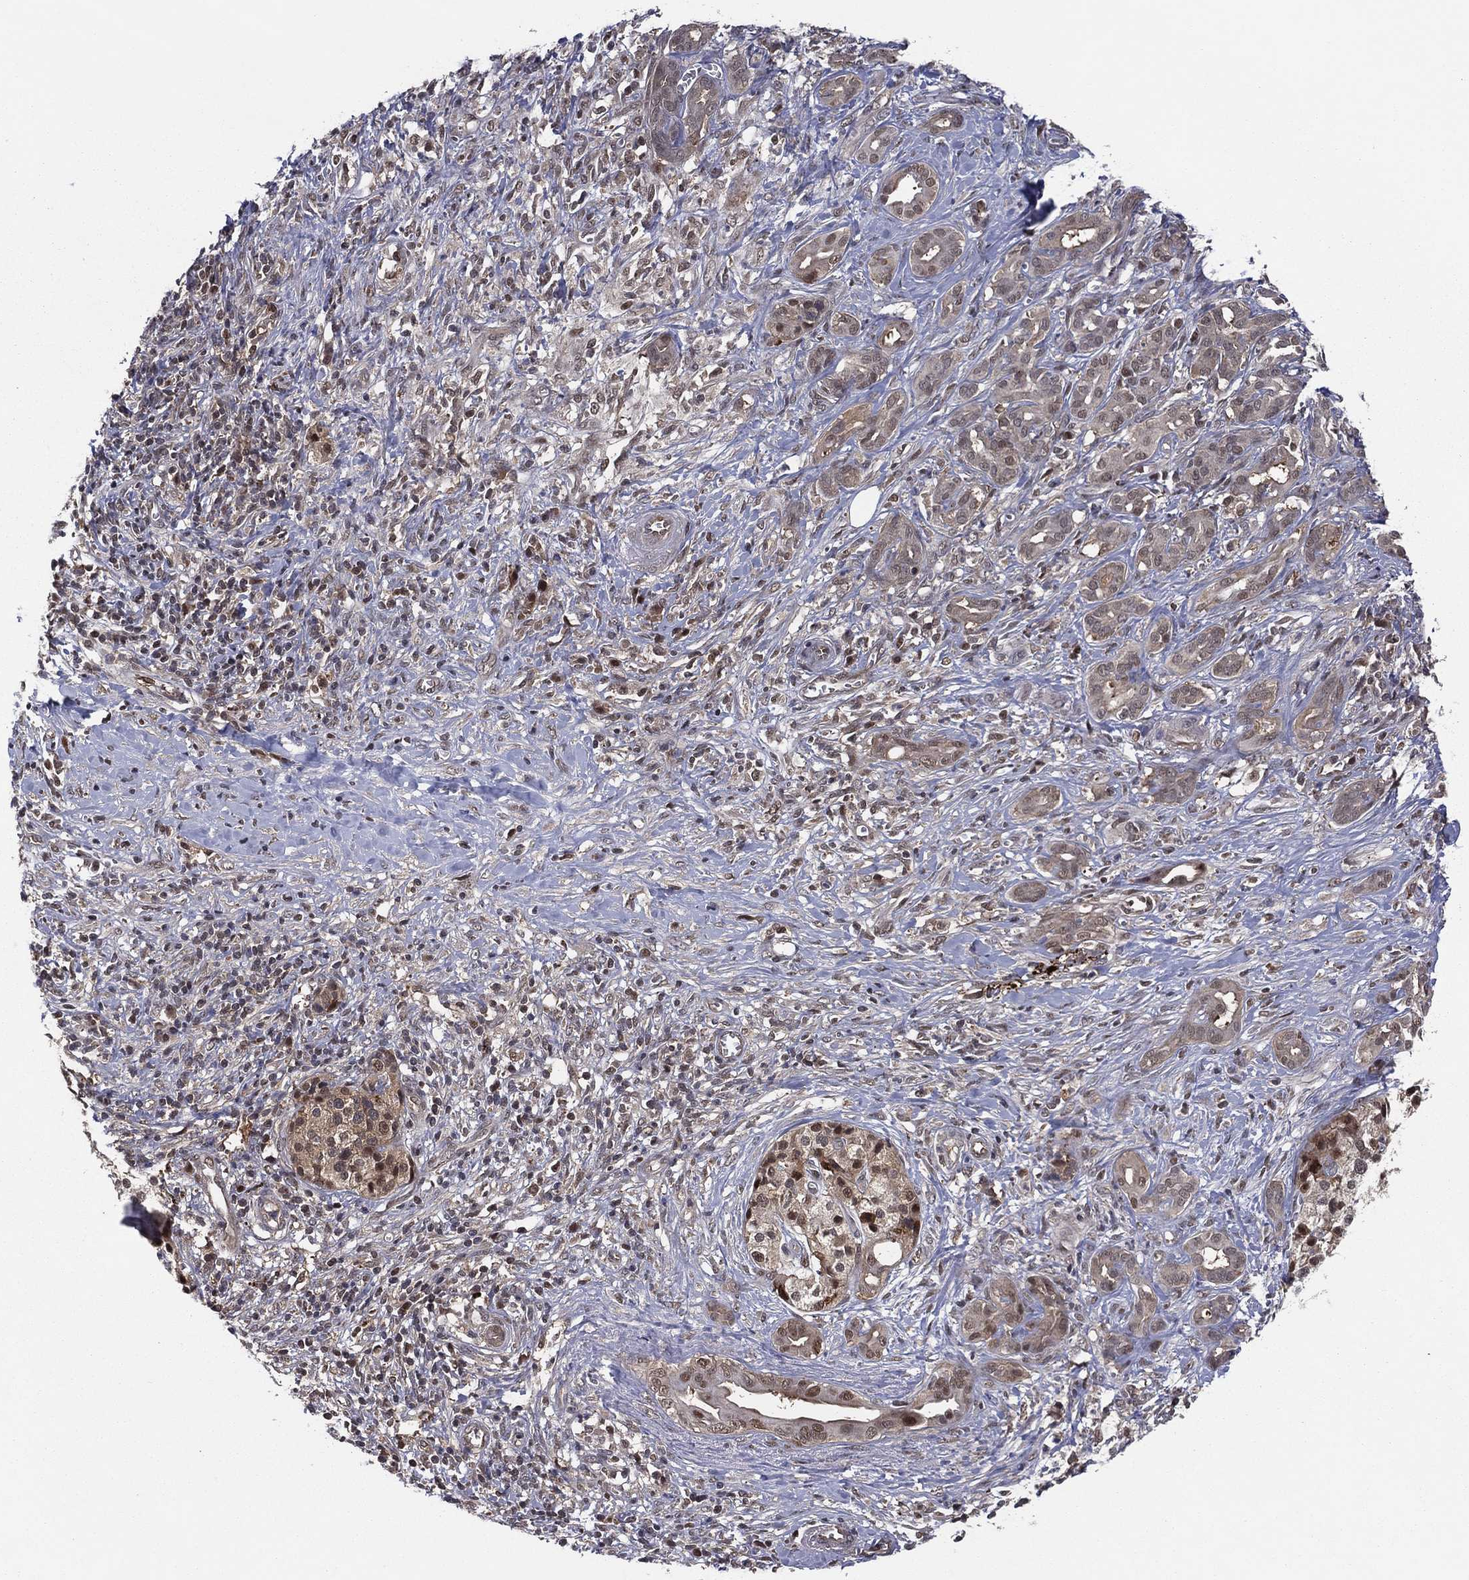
{"staining": {"intensity": "weak", "quantity": "<25%", "location": "cytoplasmic/membranous,nuclear"}, "tissue": "pancreatic cancer", "cell_type": "Tumor cells", "image_type": "cancer", "snomed": [{"axis": "morphology", "description": "Adenocarcinoma, NOS"}, {"axis": "topography", "description": "Pancreas"}], "caption": "A histopathology image of pancreatic cancer (adenocarcinoma) stained for a protein demonstrates no brown staining in tumor cells.", "gene": "ICOSLG", "patient": {"sex": "male", "age": 61}}